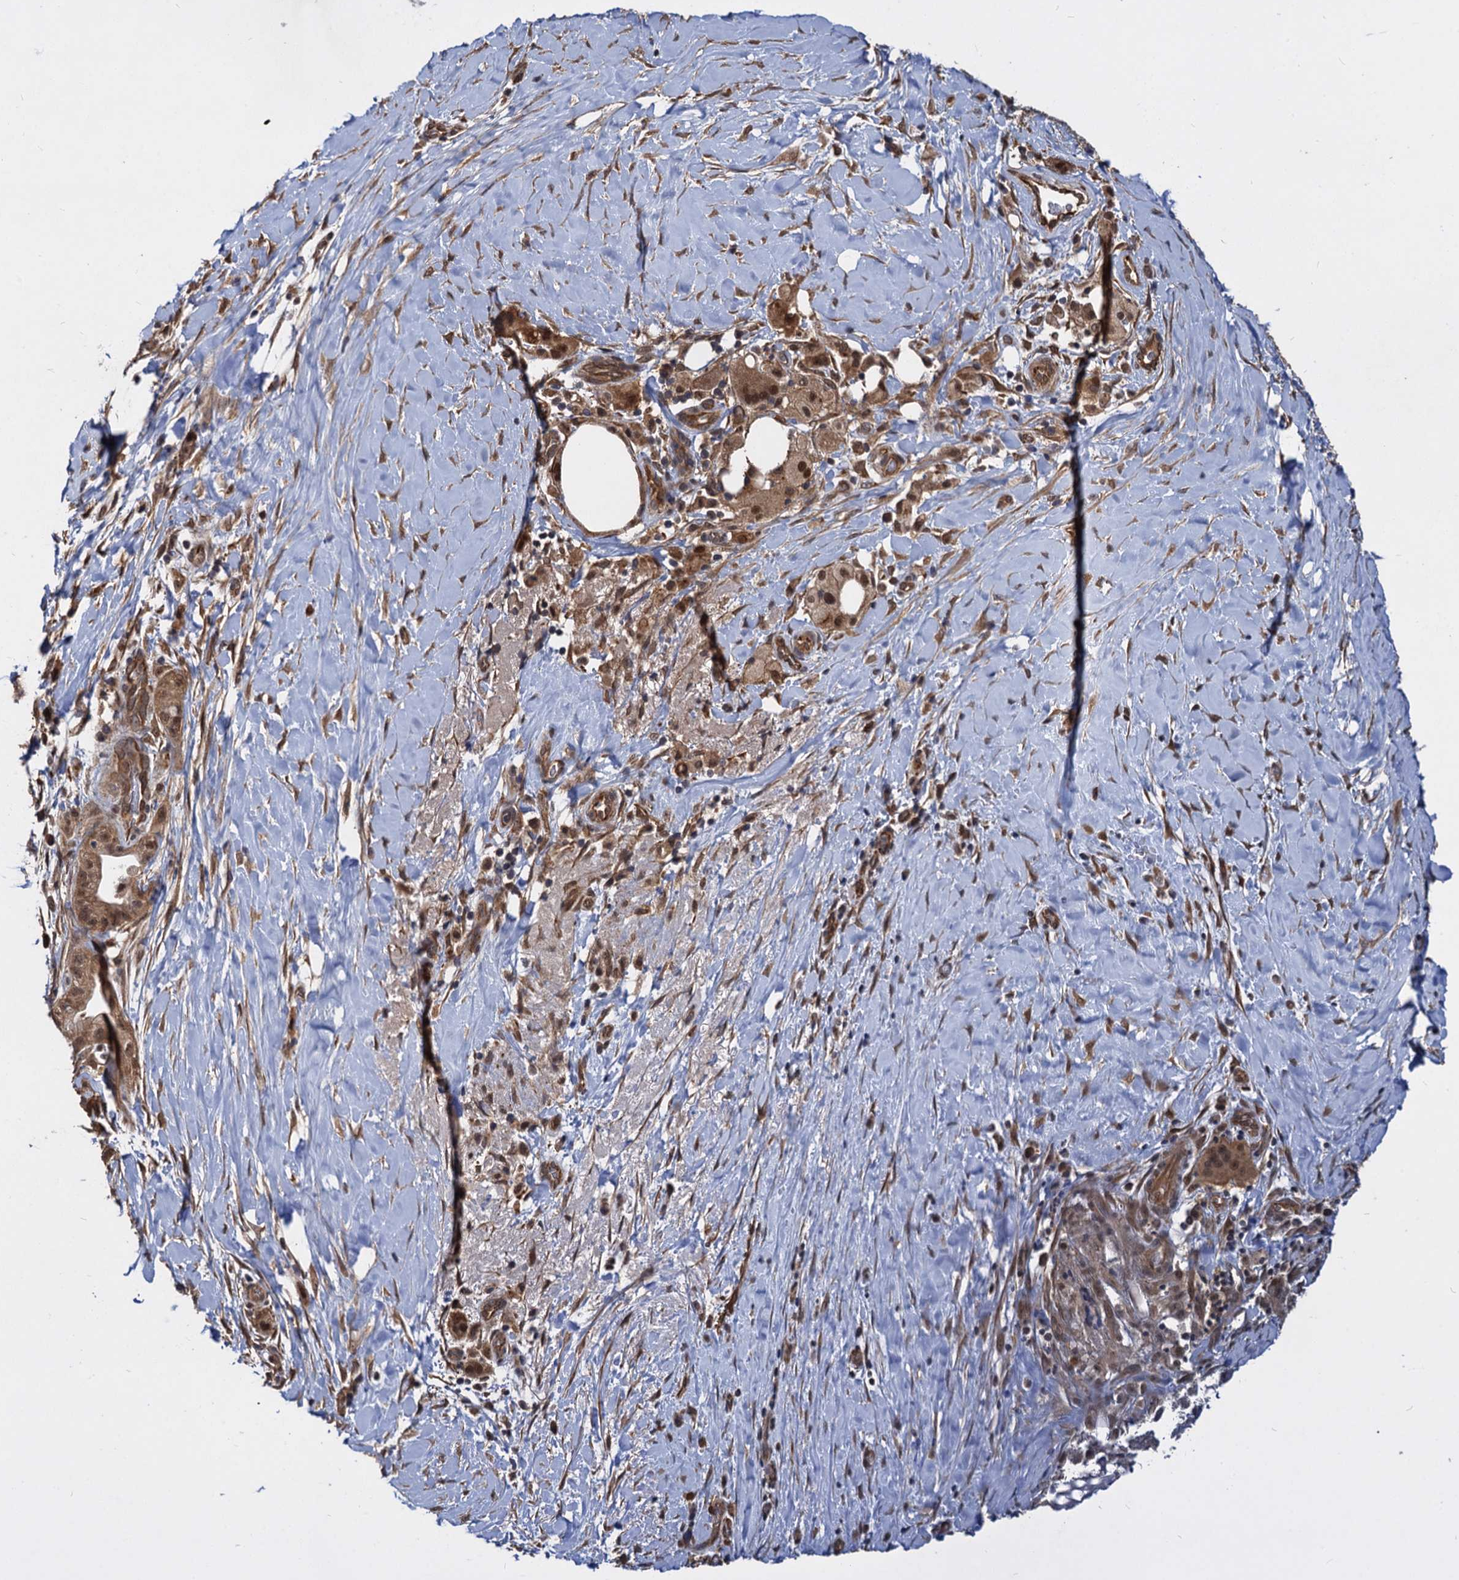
{"staining": {"intensity": "moderate", "quantity": ">75%", "location": "cytoplasmic/membranous,nuclear"}, "tissue": "pancreatic cancer", "cell_type": "Tumor cells", "image_type": "cancer", "snomed": [{"axis": "morphology", "description": "Adenocarcinoma, NOS"}, {"axis": "topography", "description": "Pancreas"}], "caption": "A histopathology image showing moderate cytoplasmic/membranous and nuclear positivity in about >75% of tumor cells in pancreatic cancer, as visualized by brown immunohistochemical staining.", "gene": "PSMD4", "patient": {"sex": "male", "age": 58}}